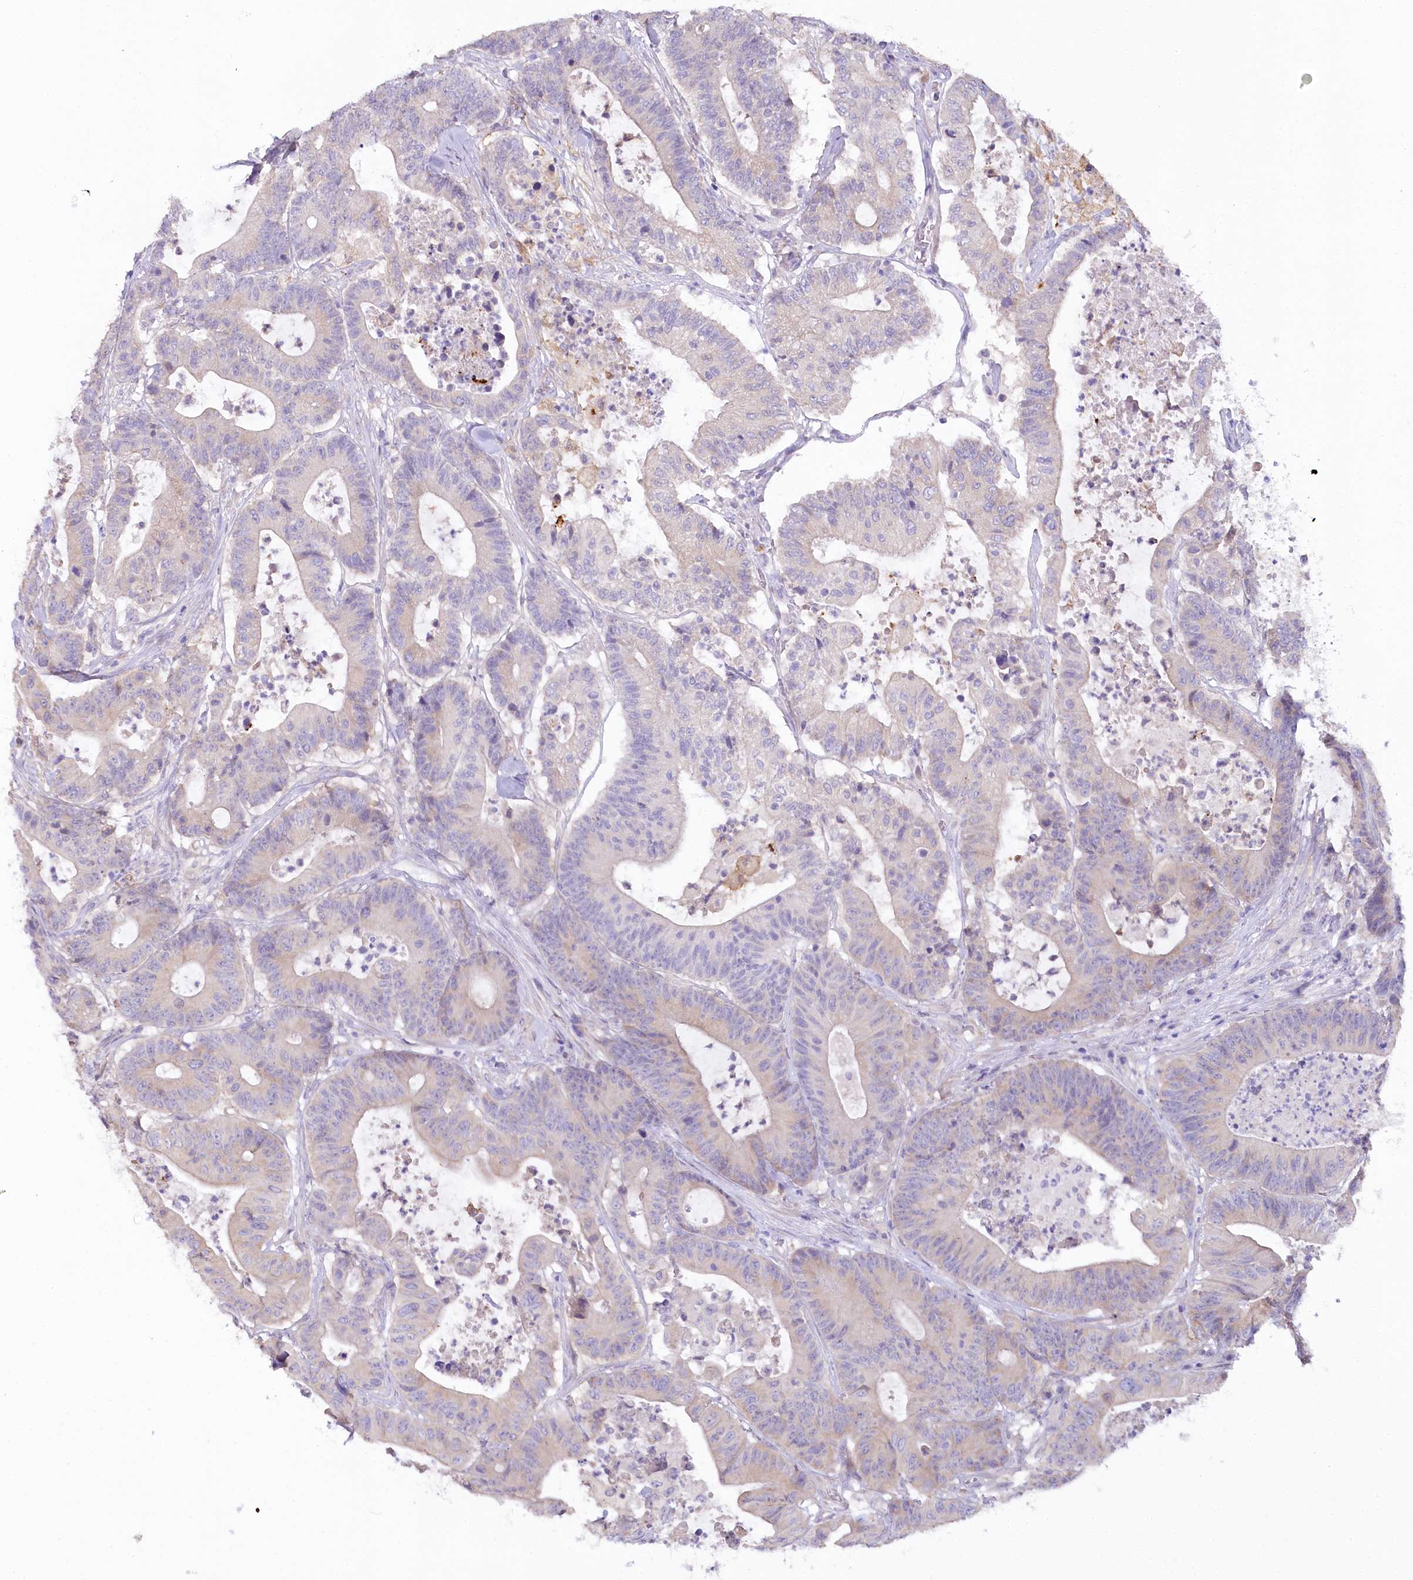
{"staining": {"intensity": "weak", "quantity": "<25%", "location": "cytoplasmic/membranous"}, "tissue": "colorectal cancer", "cell_type": "Tumor cells", "image_type": "cancer", "snomed": [{"axis": "morphology", "description": "Adenocarcinoma, NOS"}, {"axis": "topography", "description": "Colon"}], "caption": "There is no significant expression in tumor cells of colorectal cancer (adenocarcinoma).", "gene": "MYOZ1", "patient": {"sex": "female", "age": 84}}